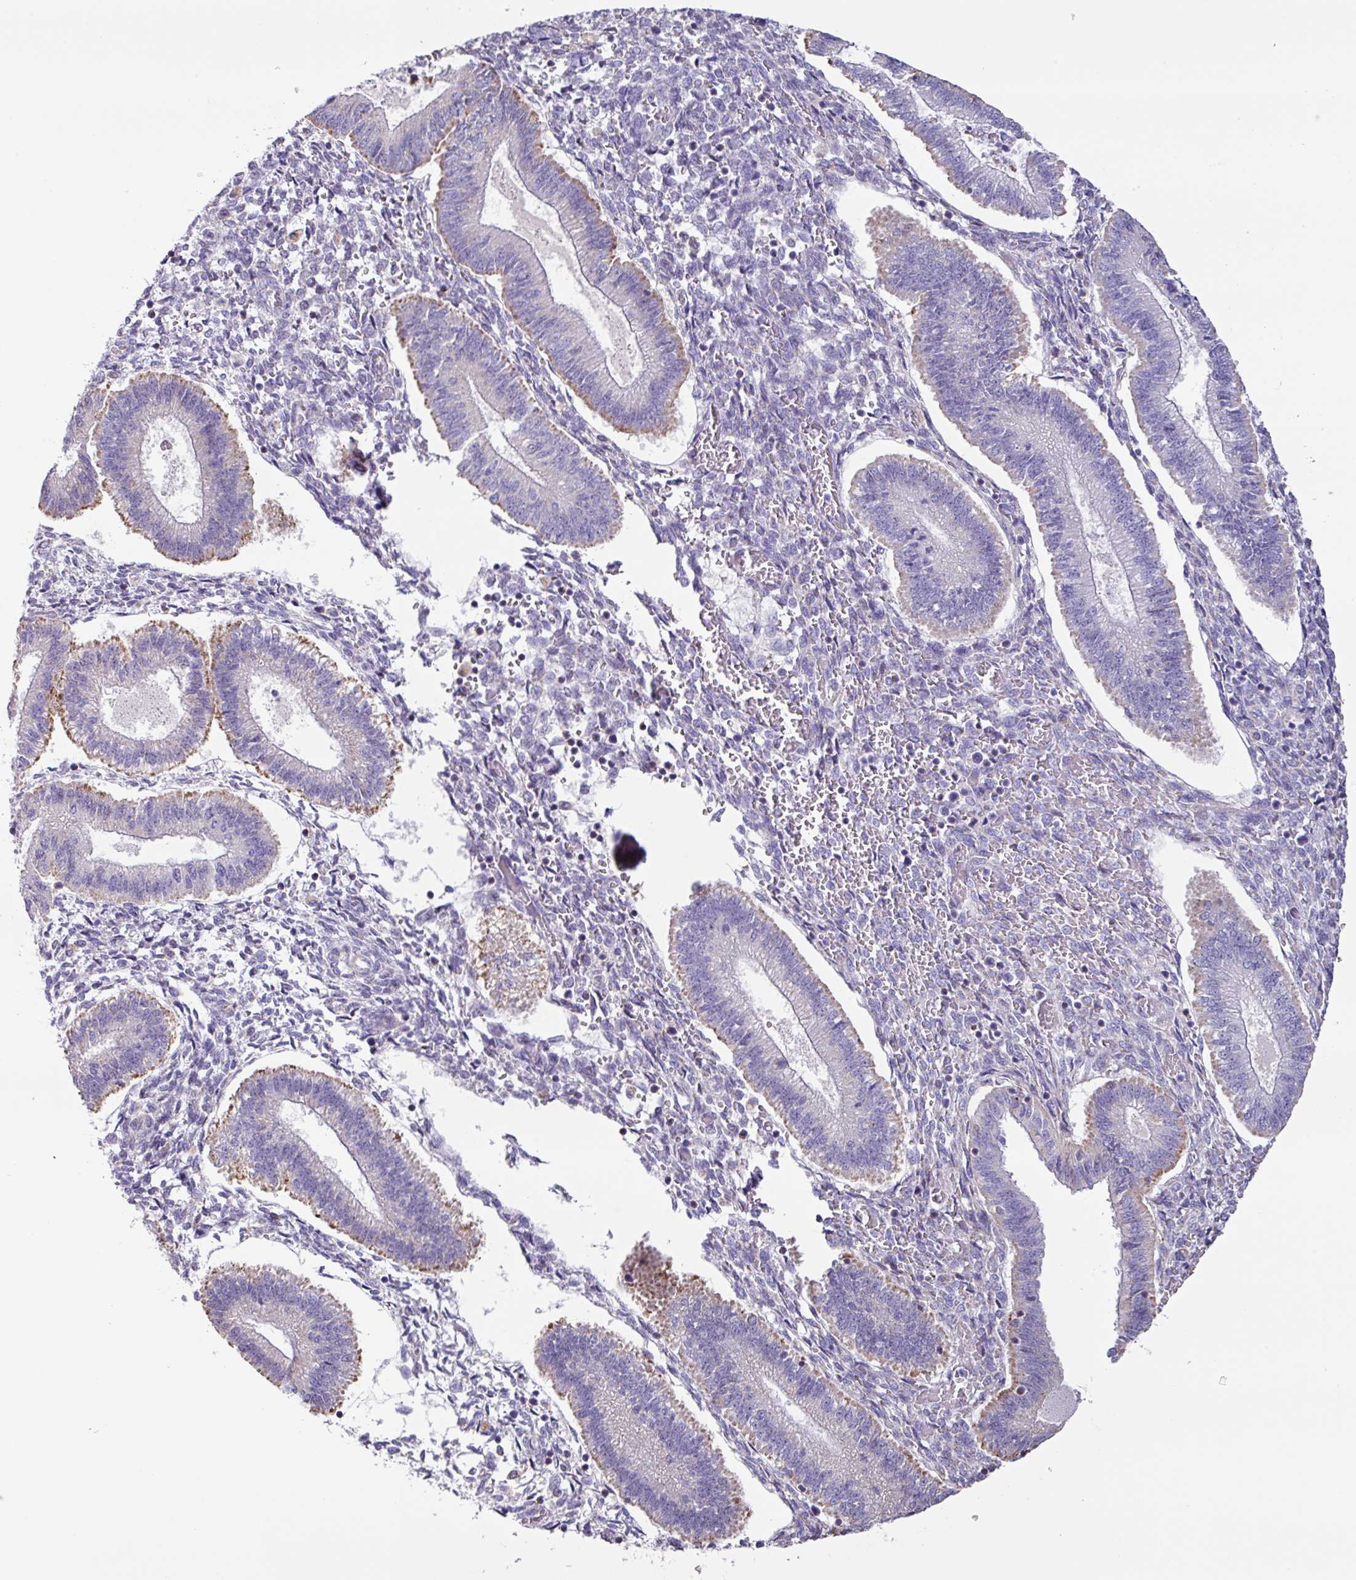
{"staining": {"intensity": "negative", "quantity": "none", "location": "none"}, "tissue": "endometrium", "cell_type": "Cells in endometrial stroma", "image_type": "normal", "snomed": [{"axis": "morphology", "description": "Normal tissue, NOS"}, {"axis": "topography", "description": "Endometrium"}], "caption": "This is an IHC histopathology image of unremarkable endometrium. There is no positivity in cells in endometrial stroma.", "gene": "MT", "patient": {"sex": "female", "age": 25}}